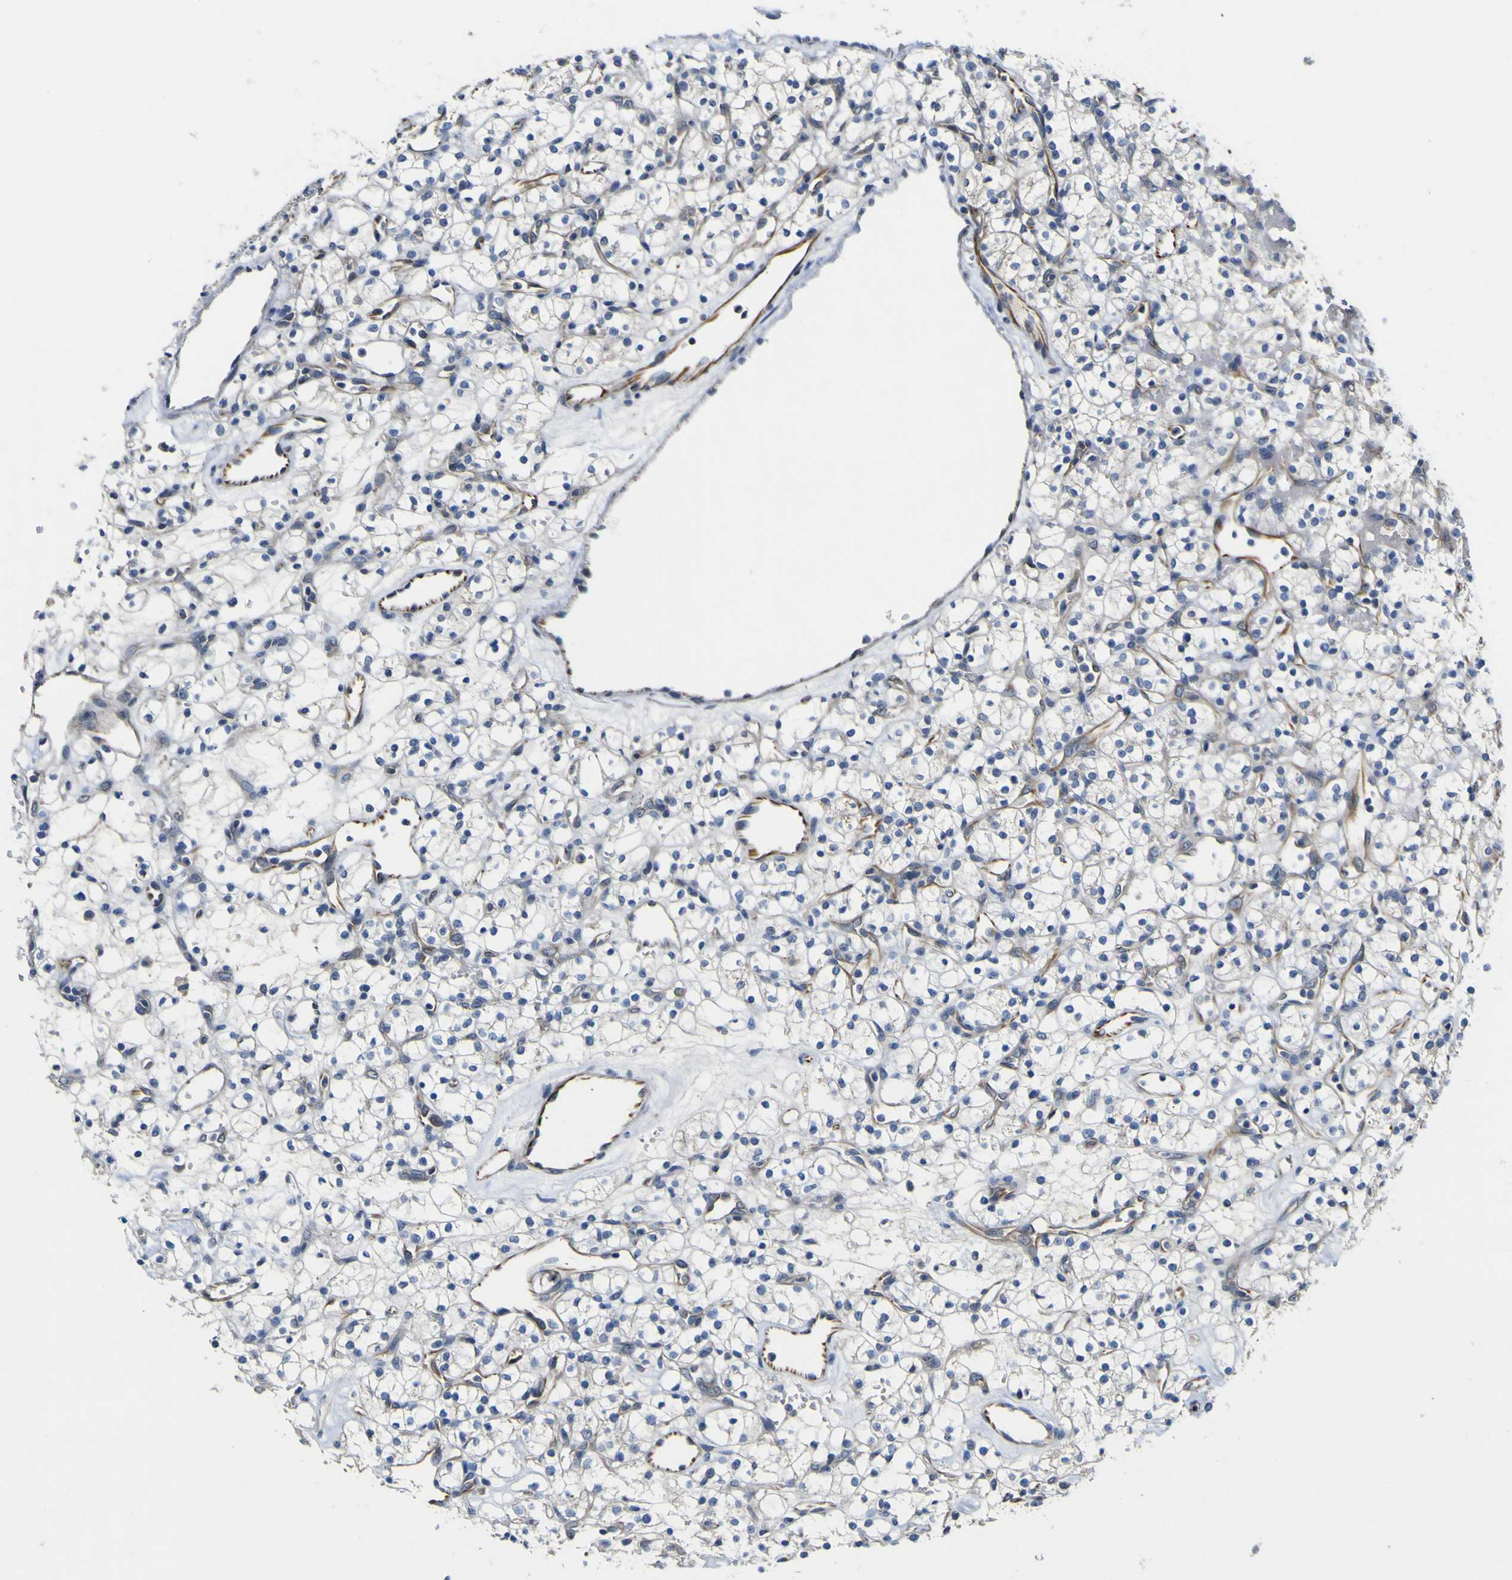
{"staining": {"intensity": "negative", "quantity": "none", "location": "none"}, "tissue": "renal cancer", "cell_type": "Tumor cells", "image_type": "cancer", "snomed": [{"axis": "morphology", "description": "Adenocarcinoma, NOS"}, {"axis": "topography", "description": "Kidney"}], "caption": "Human adenocarcinoma (renal) stained for a protein using immunohistochemistry shows no staining in tumor cells.", "gene": "LDLR", "patient": {"sex": "female", "age": 60}}